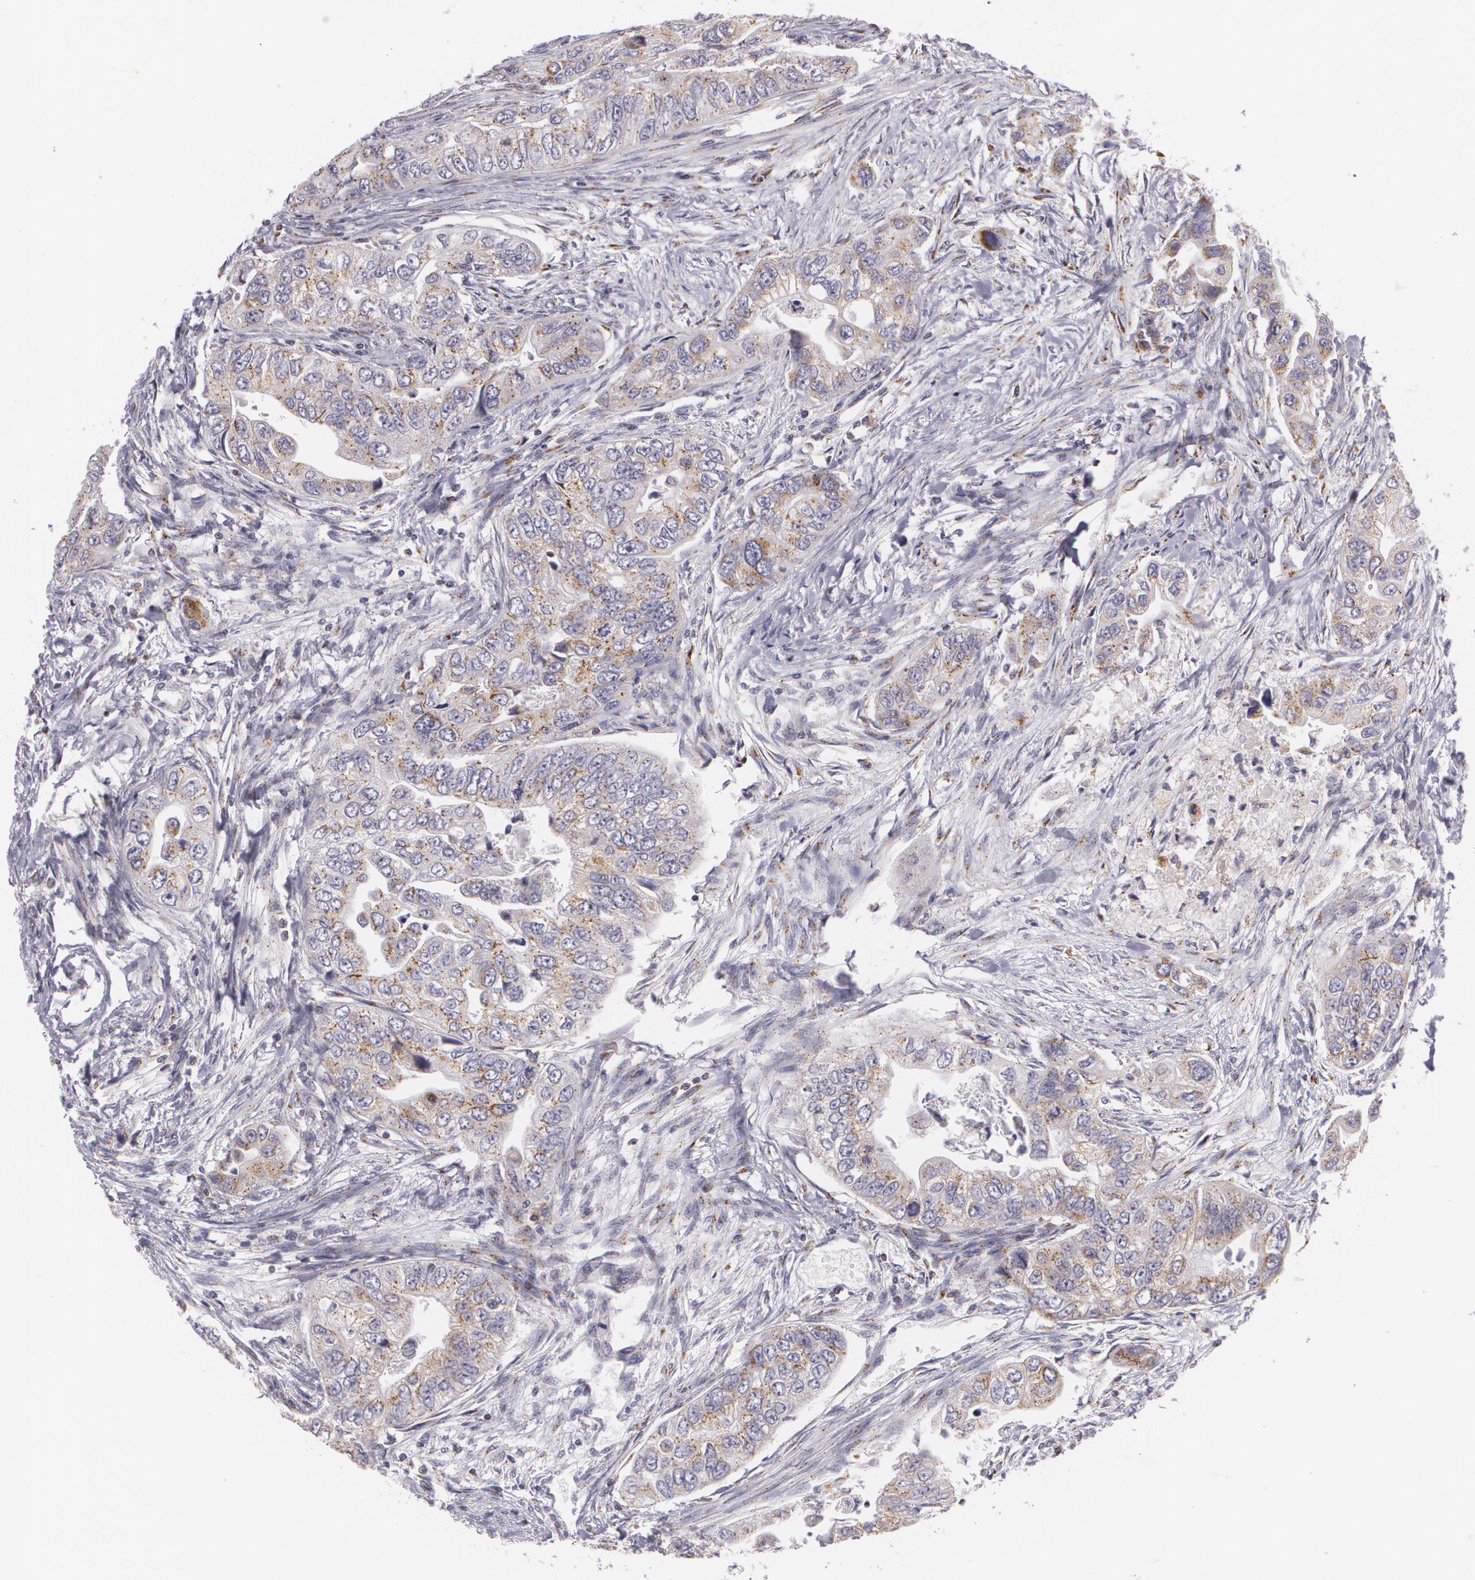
{"staining": {"intensity": "weak", "quantity": ">75%", "location": "cytoplasmic/membranous"}, "tissue": "colorectal cancer", "cell_type": "Tumor cells", "image_type": "cancer", "snomed": [{"axis": "morphology", "description": "Adenocarcinoma, NOS"}, {"axis": "topography", "description": "Colon"}], "caption": "The micrograph exhibits a brown stain indicating the presence of a protein in the cytoplasmic/membranous of tumor cells in colorectal cancer.", "gene": "CILK1", "patient": {"sex": "female", "age": 11}}